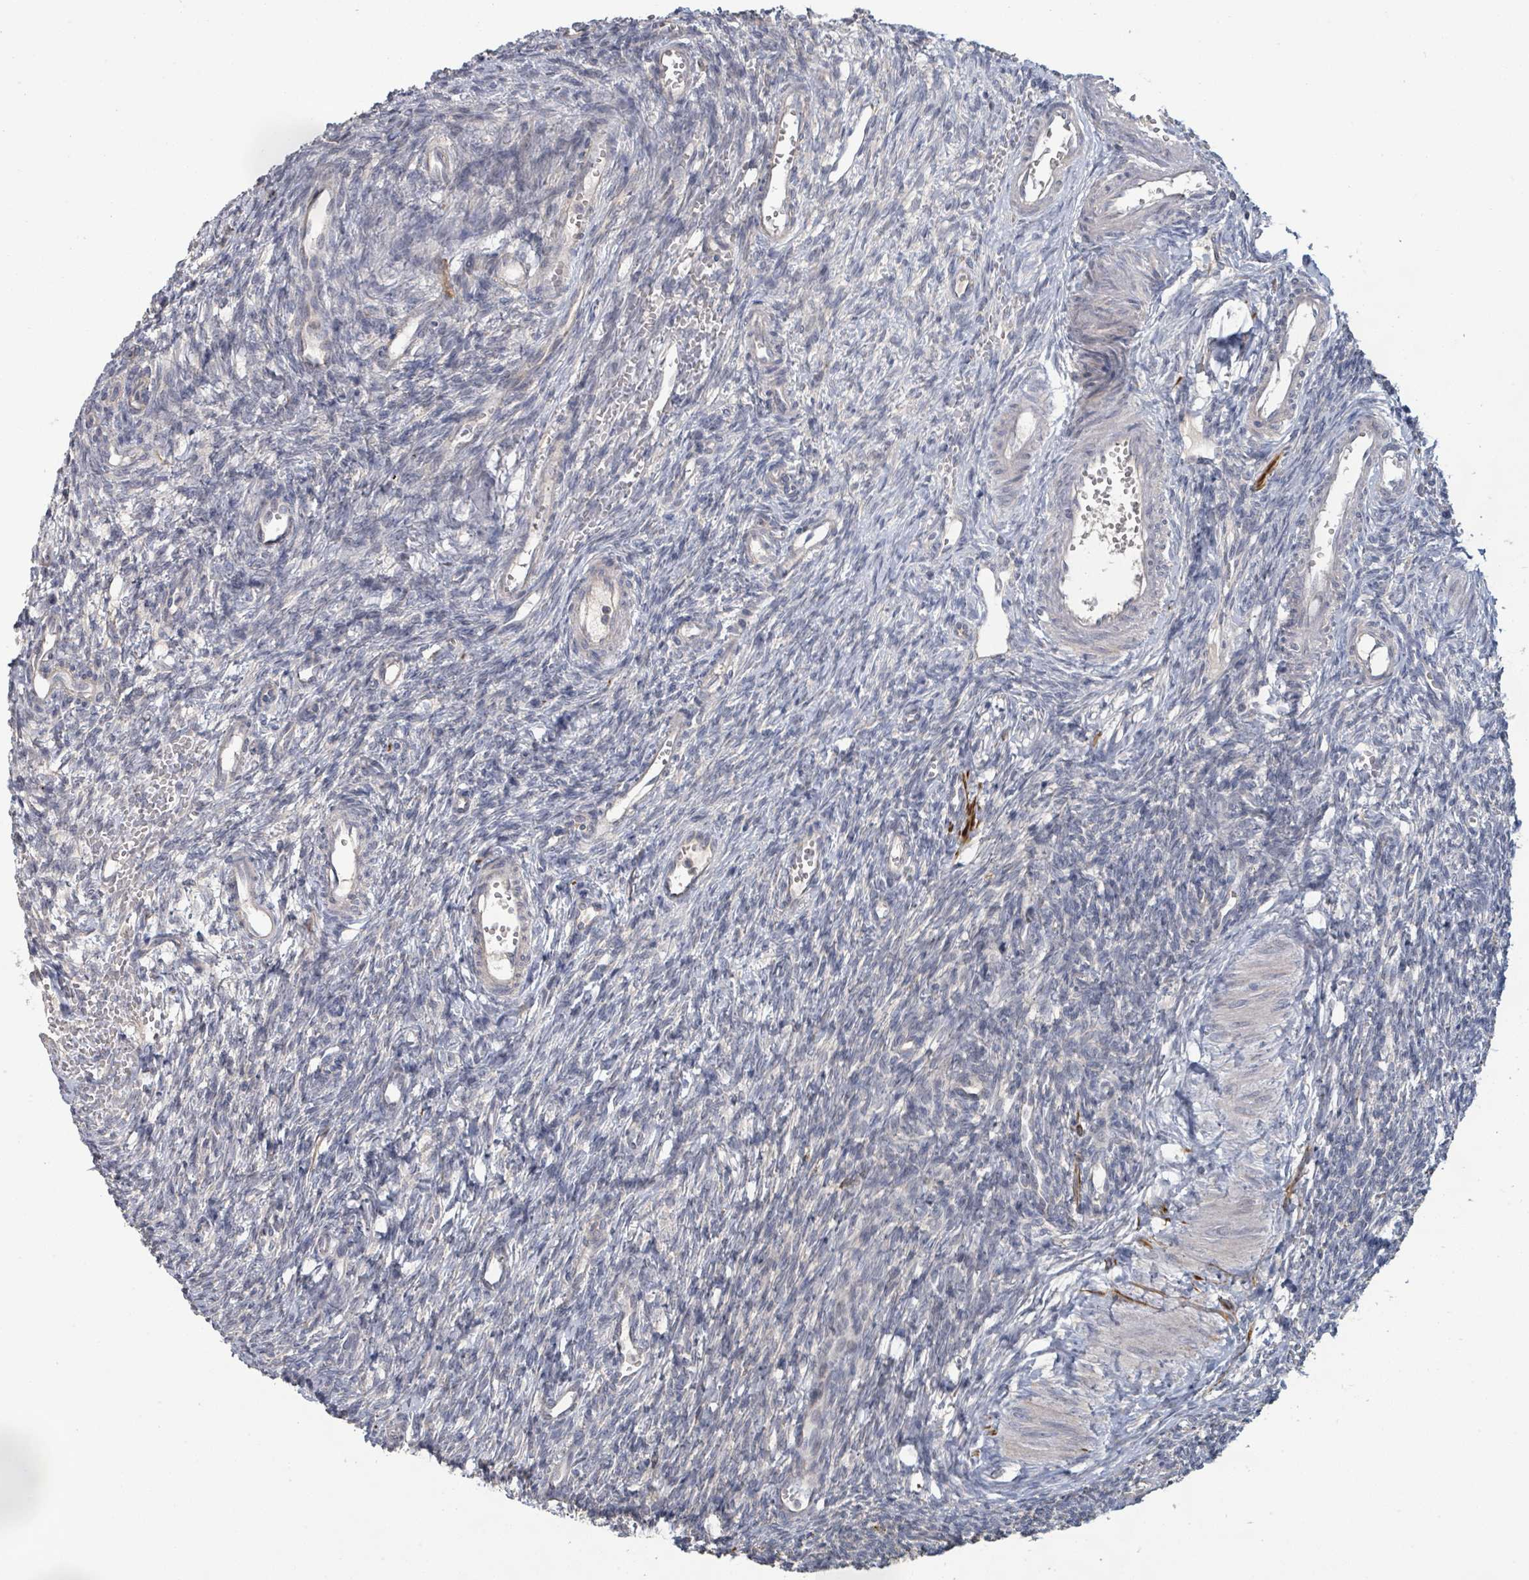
{"staining": {"intensity": "negative", "quantity": "none", "location": "none"}, "tissue": "ovary", "cell_type": "Ovarian stroma cells", "image_type": "normal", "snomed": [{"axis": "morphology", "description": "Normal tissue, NOS"}, {"axis": "topography", "description": "Ovary"}], "caption": "Ovarian stroma cells show no significant protein positivity in benign ovary.", "gene": "KCNS2", "patient": {"sex": "female", "age": 39}}